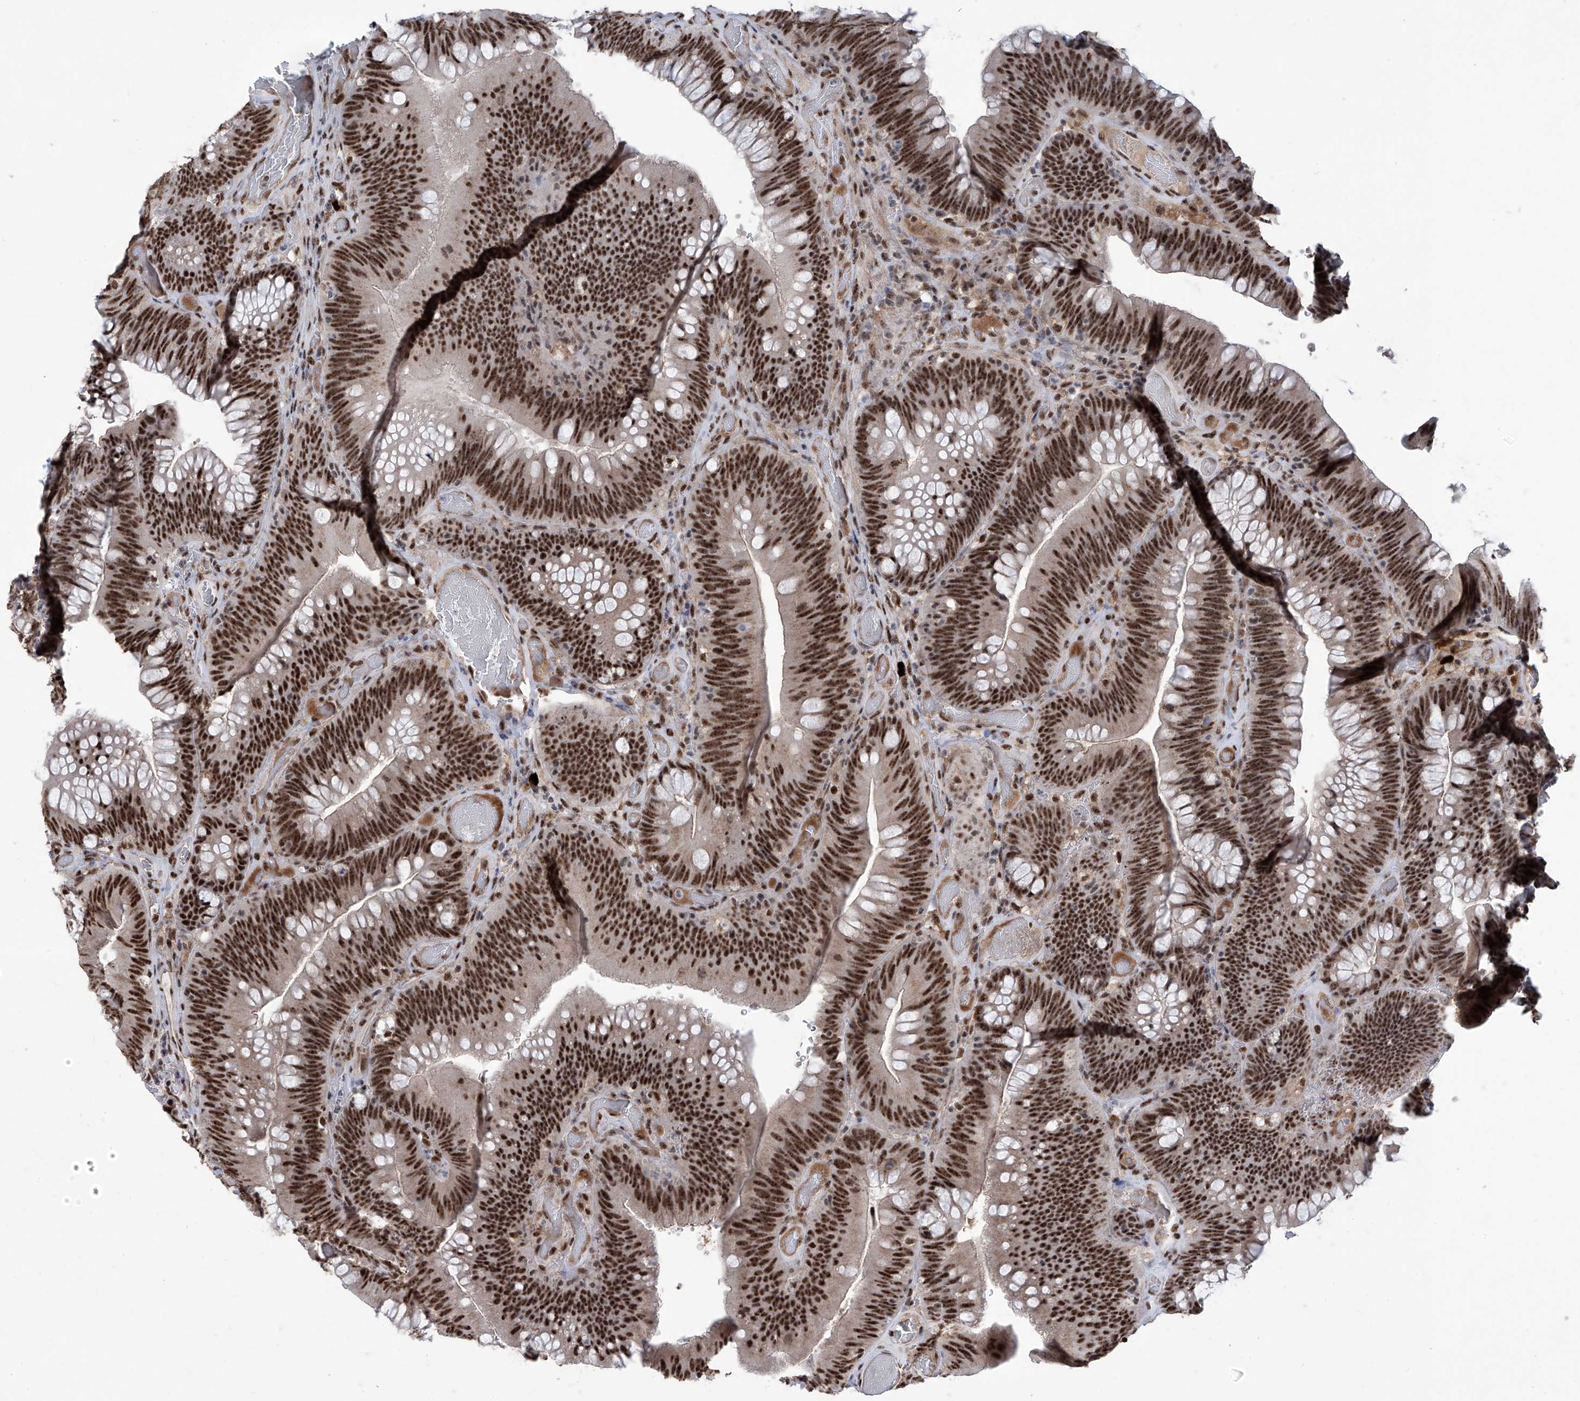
{"staining": {"intensity": "strong", "quantity": ">75%", "location": "nuclear"}, "tissue": "colorectal cancer", "cell_type": "Tumor cells", "image_type": "cancer", "snomed": [{"axis": "morphology", "description": "Normal tissue, NOS"}, {"axis": "topography", "description": "Colon"}], "caption": "The photomicrograph shows staining of colorectal cancer, revealing strong nuclear protein expression (brown color) within tumor cells.", "gene": "FBXL4", "patient": {"sex": "female", "age": 82}}